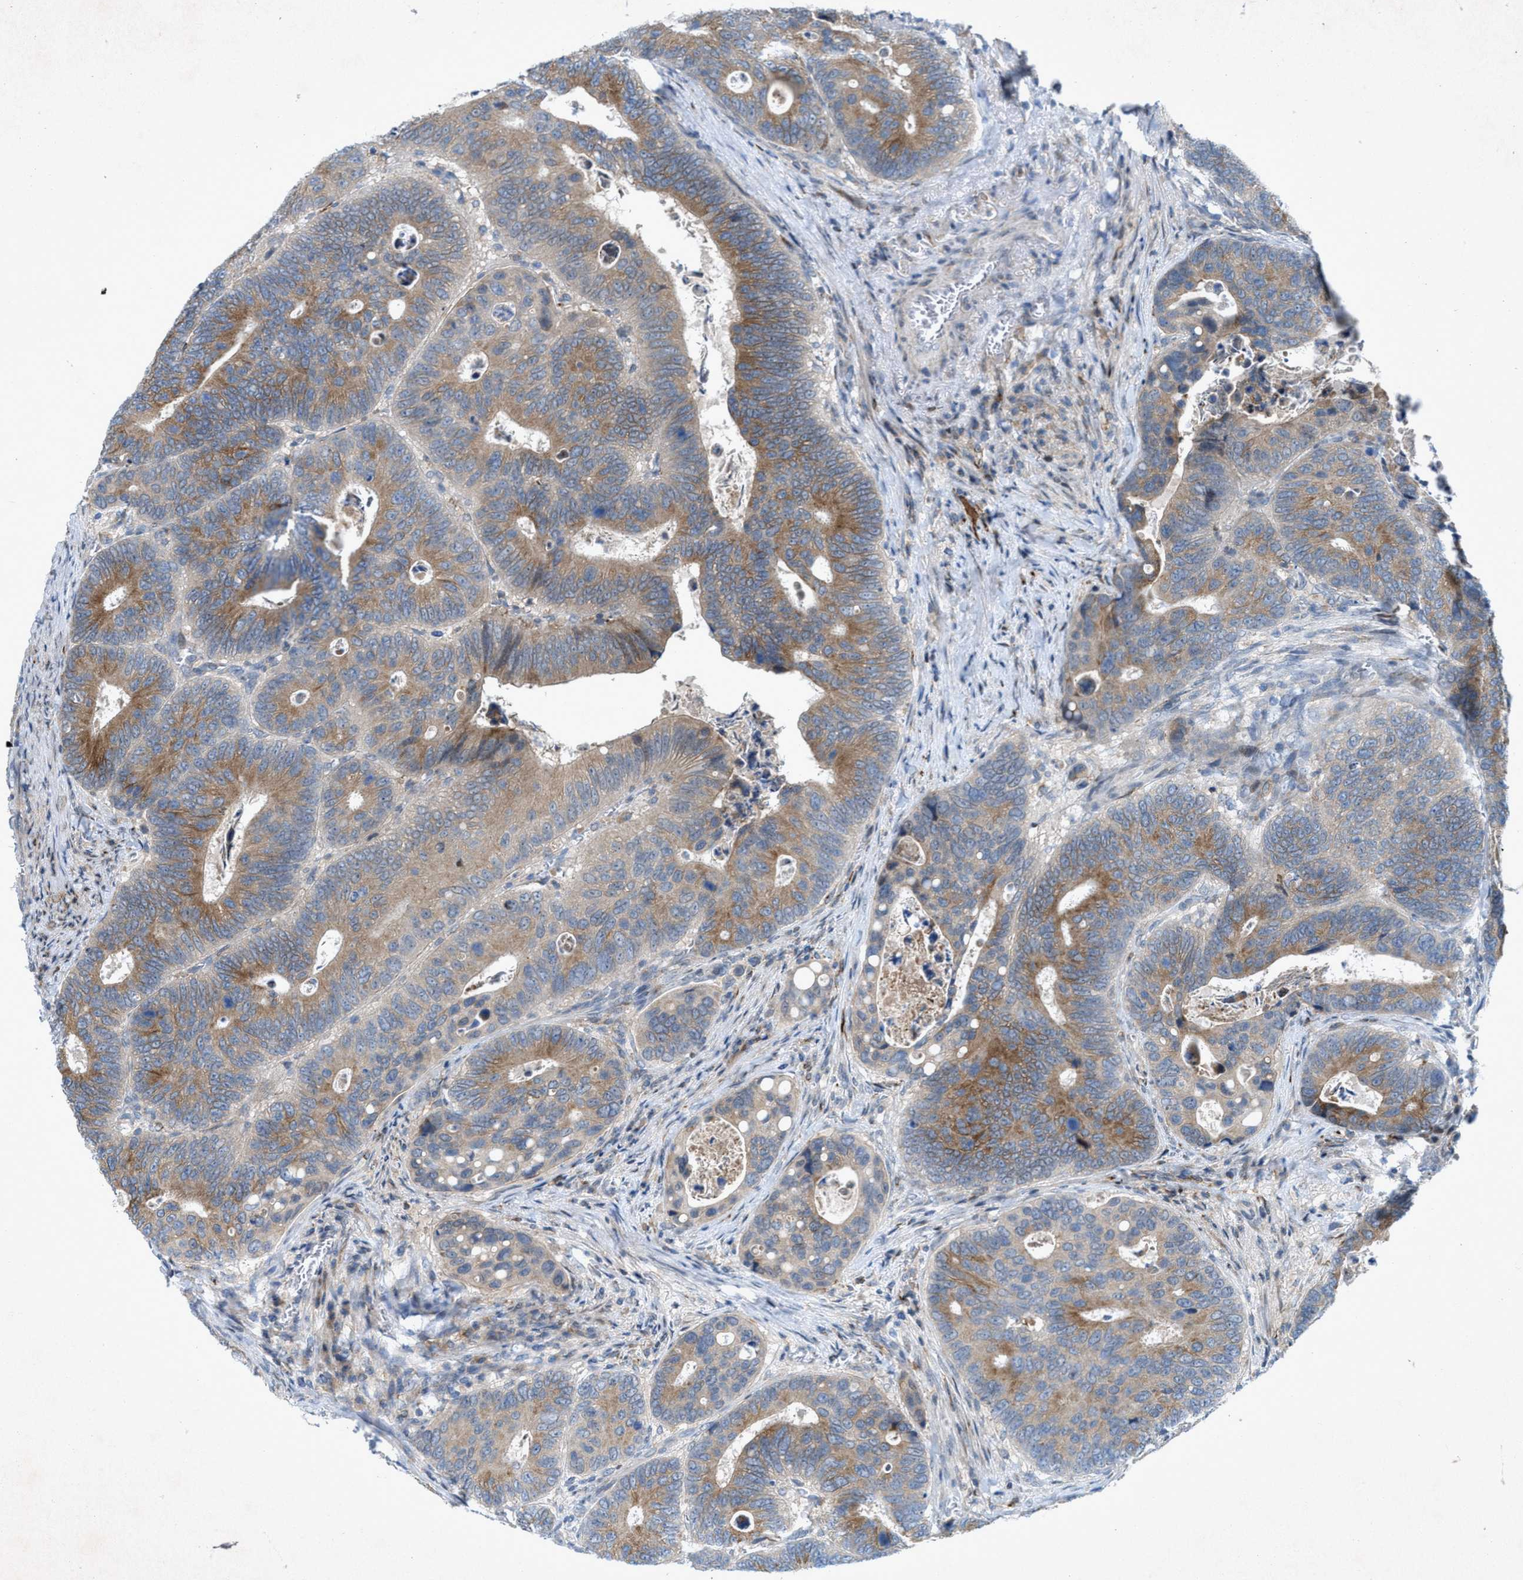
{"staining": {"intensity": "moderate", "quantity": ">75%", "location": "cytoplasmic/membranous"}, "tissue": "colorectal cancer", "cell_type": "Tumor cells", "image_type": "cancer", "snomed": [{"axis": "morphology", "description": "Inflammation, NOS"}, {"axis": "morphology", "description": "Adenocarcinoma, NOS"}, {"axis": "topography", "description": "Colon"}], "caption": "The immunohistochemical stain labels moderate cytoplasmic/membranous staining in tumor cells of colorectal cancer tissue.", "gene": "URGCP", "patient": {"sex": "male", "age": 72}}